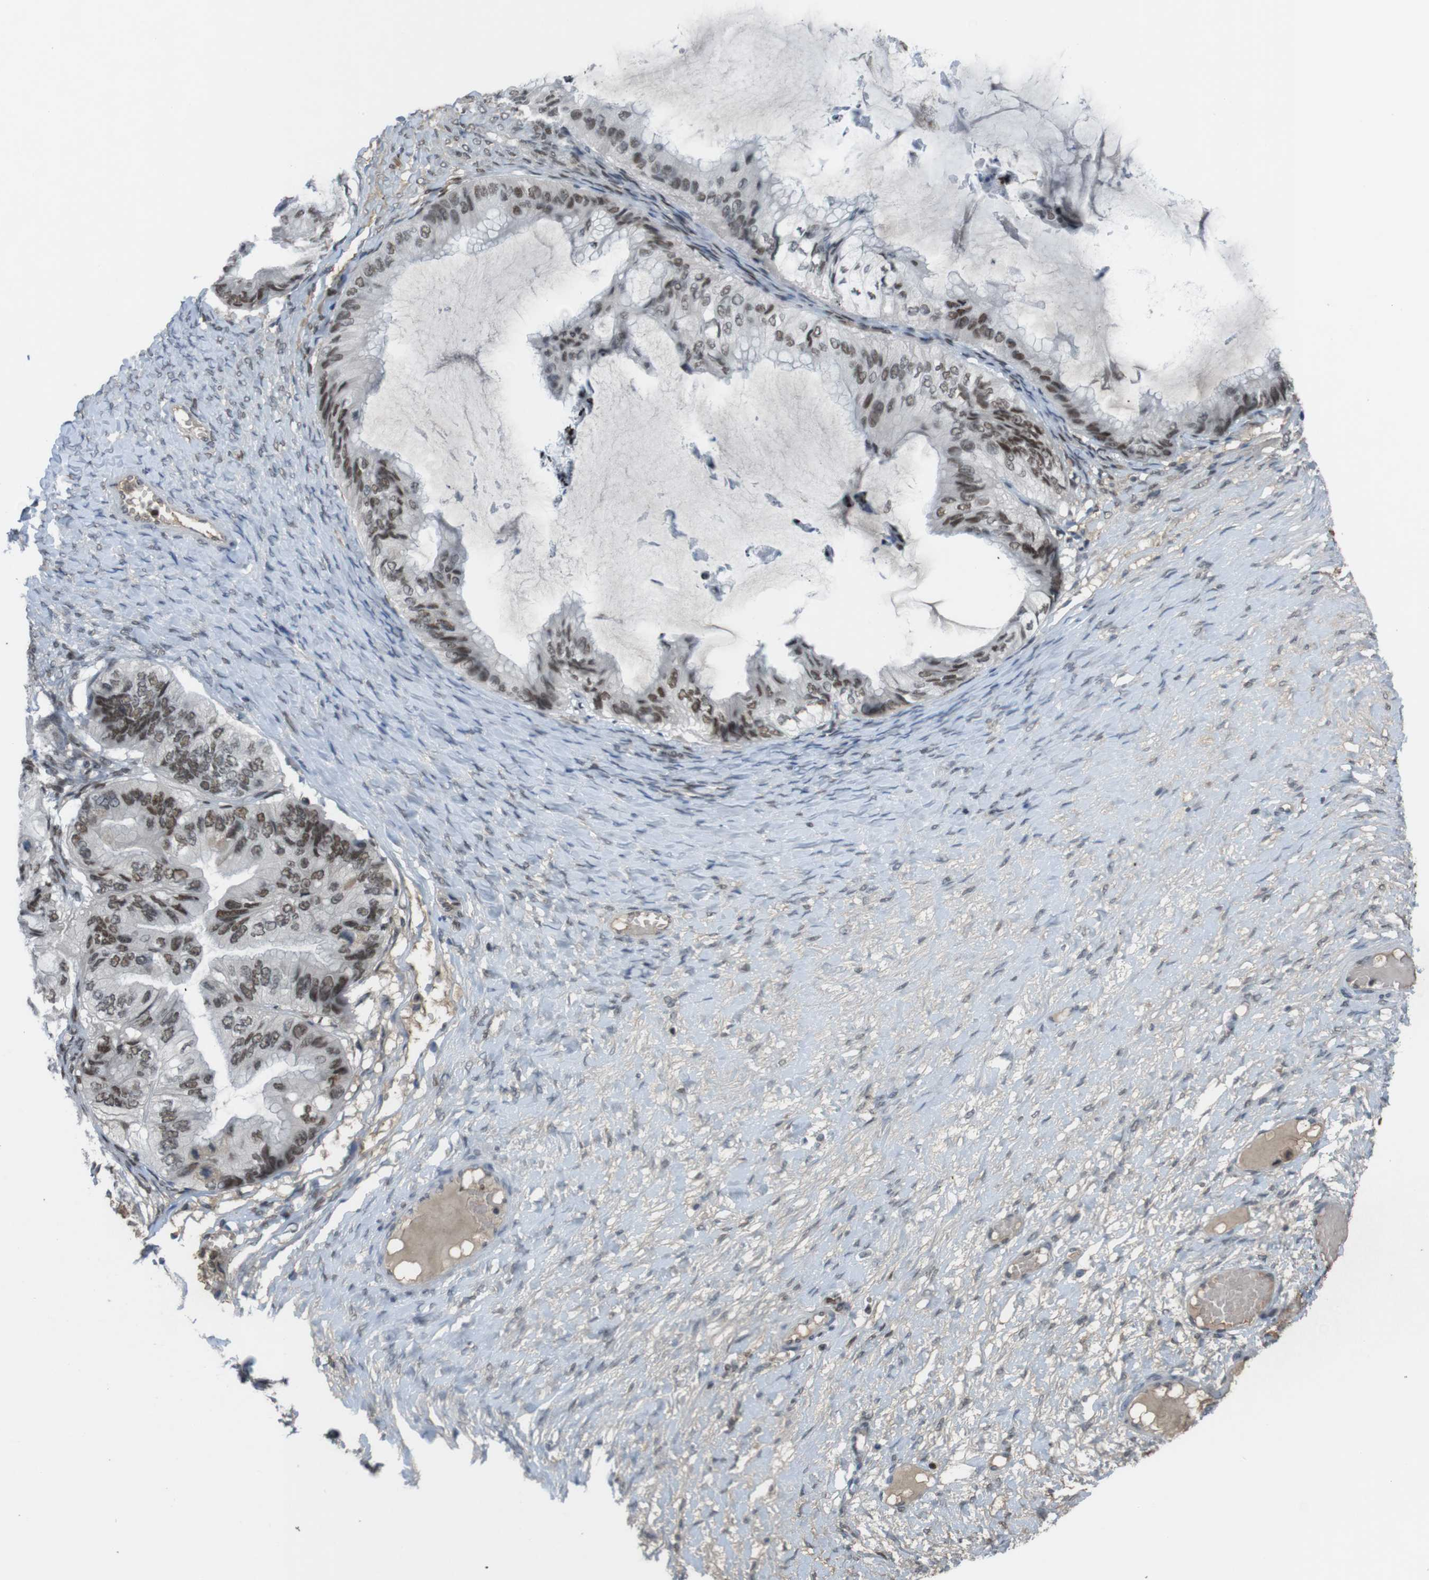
{"staining": {"intensity": "moderate", "quantity": ">75%", "location": "nuclear"}, "tissue": "ovarian cancer", "cell_type": "Tumor cells", "image_type": "cancer", "snomed": [{"axis": "morphology", "description": "Cystadenocarcinoma, mucinous, NOS"}, {"axis": "topography", "description": "Ovary"}], "caption": "Tumor cells reveal medium levels of moderate nuclear expression in approximately >75% of cells in ovarian cancer.", "gene": "SUB1", "patient": {"sex": "female", "age": 61}}